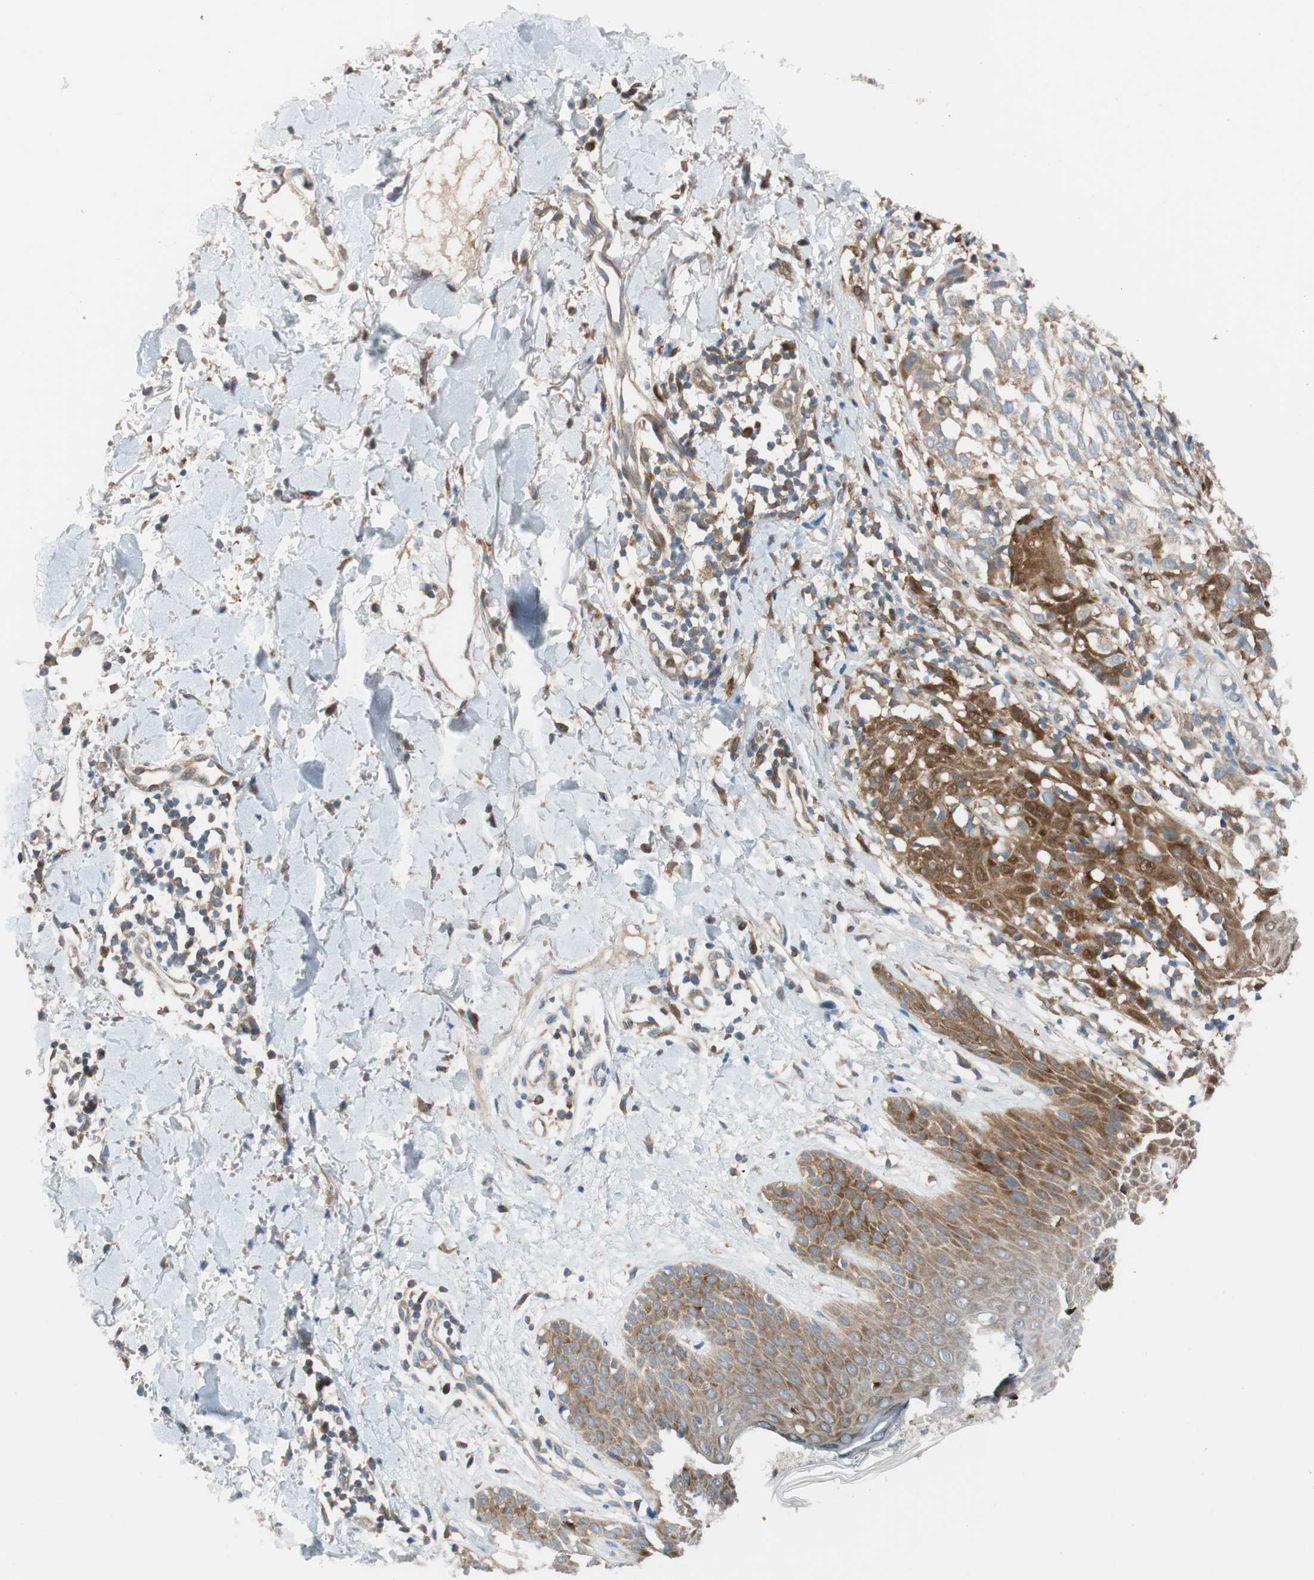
{"staining": {"intensity": "moderate", "quantity": ">75%", "location": "cytoplasmic/membranous"}, "tissue": "melanoma", "cell_type": "Tumor cells", "image_type": "cancer", "snomed": [{"axis": "morphology", "description": "Malignant melanoma, NOS"}, {"axis": "topography", "description": "Skin"}], "caption": "High-power microscopy captured an immunohistochemistry (IHC) micrograph of melanoma, revealing moderate cytoplasmic/membranous staining in about >75% of tumor cells.", "gene": "FAAH", "patient": {"sex": "female", "age": 46}}